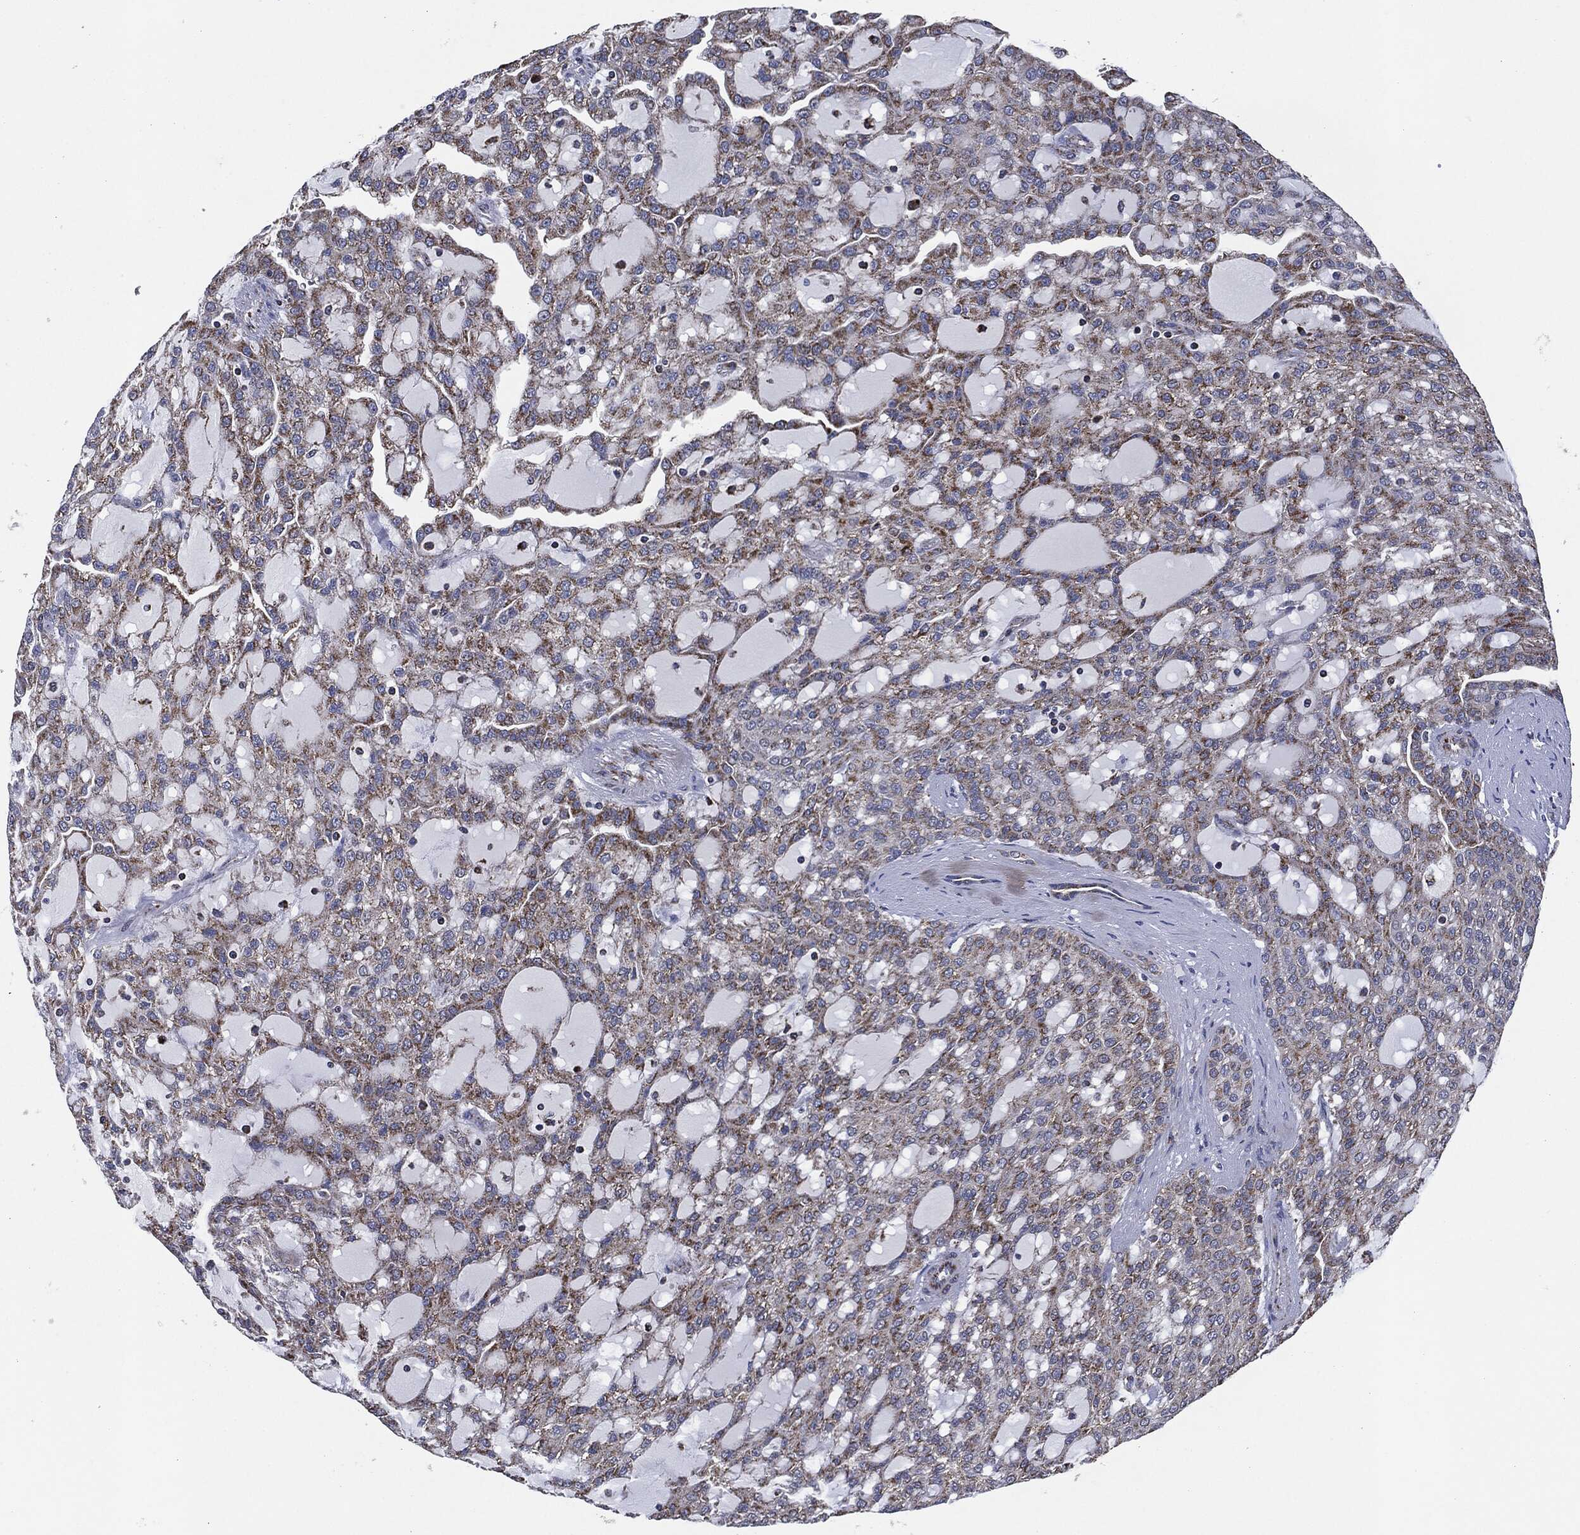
{"staining": {"intensity": "moderate", "quantity": ">75%", "location": "cytoplasmic/membranous"}, "tissue": "renal cancer", "cell_type": "Tumor cells", "image_type": "cancer", "snomed": [{"axis": "morphology", "description": "Adenocarcinoma, NOS"}, {"axis": "topography", "description": "Kidney"}], "caption": "Moderate cytoplasmic/membranous protein staining is present in about >75% of tumor cells in adenocarcinoma (renal).", "gene": "NDUFV2", "patient": {"sex": "male", "age": 63}}